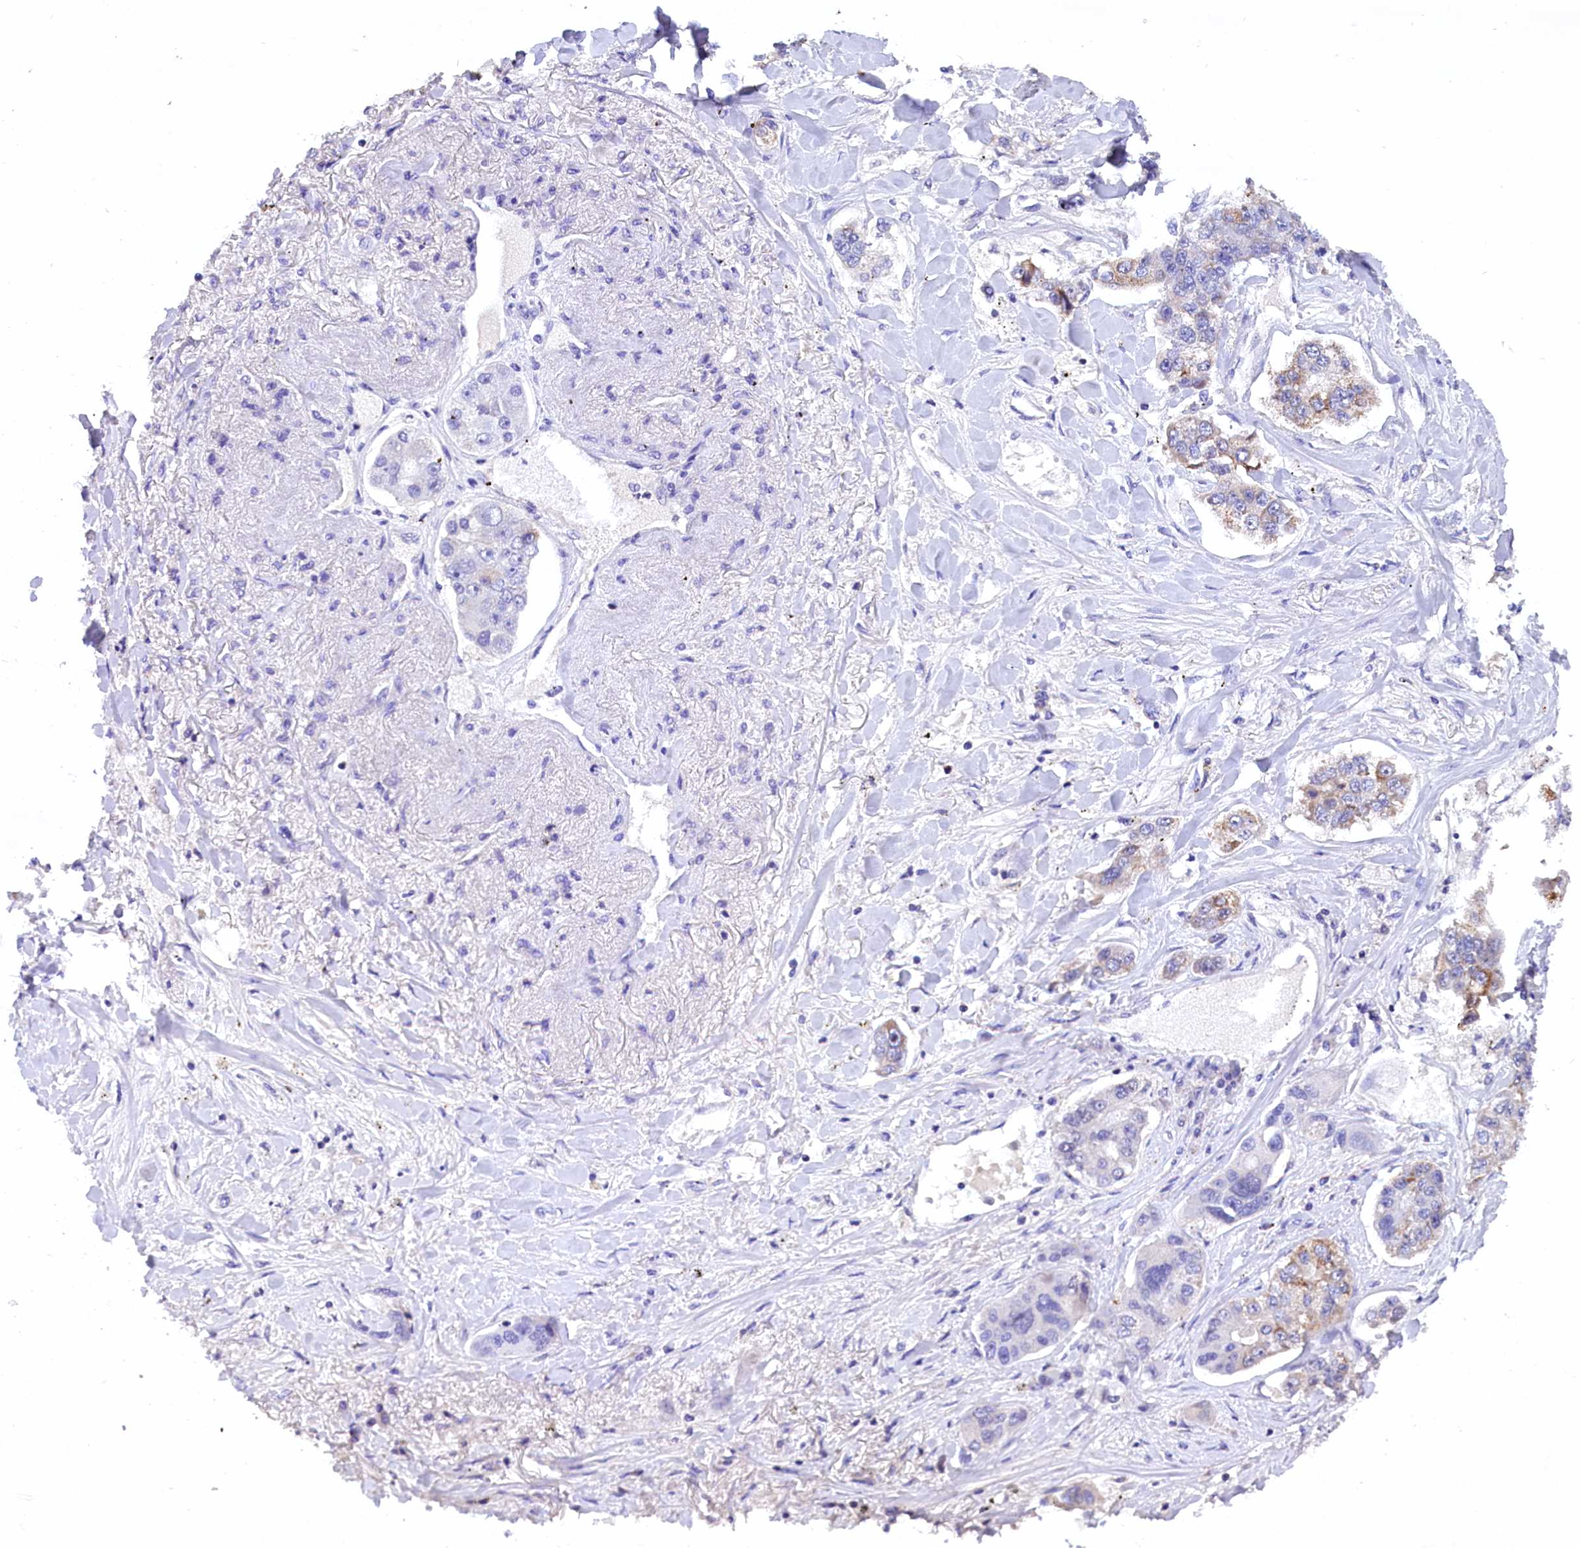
{"staining": {"intensity": "moderate", "quantity": "<25%", "location": "cytoplasmic/membranous"}, "tissue": "lung cancer", "cell_type": "Tumor cells", "image_type": "cancer", "snomed": [{"axis": "morphology", "description": "Adenocarcinoma, NOS"}, {"axis": "topography", "description": "Lung"}], "caption": "Human adenocarcinoma (lung) stained for a protein (brown) reveals moderate cytoplasmic/membranous positive expression in approximately <25% of tumor cells.", "gene": "ABAT", "patient": {"sex": "male", "age": 49}}